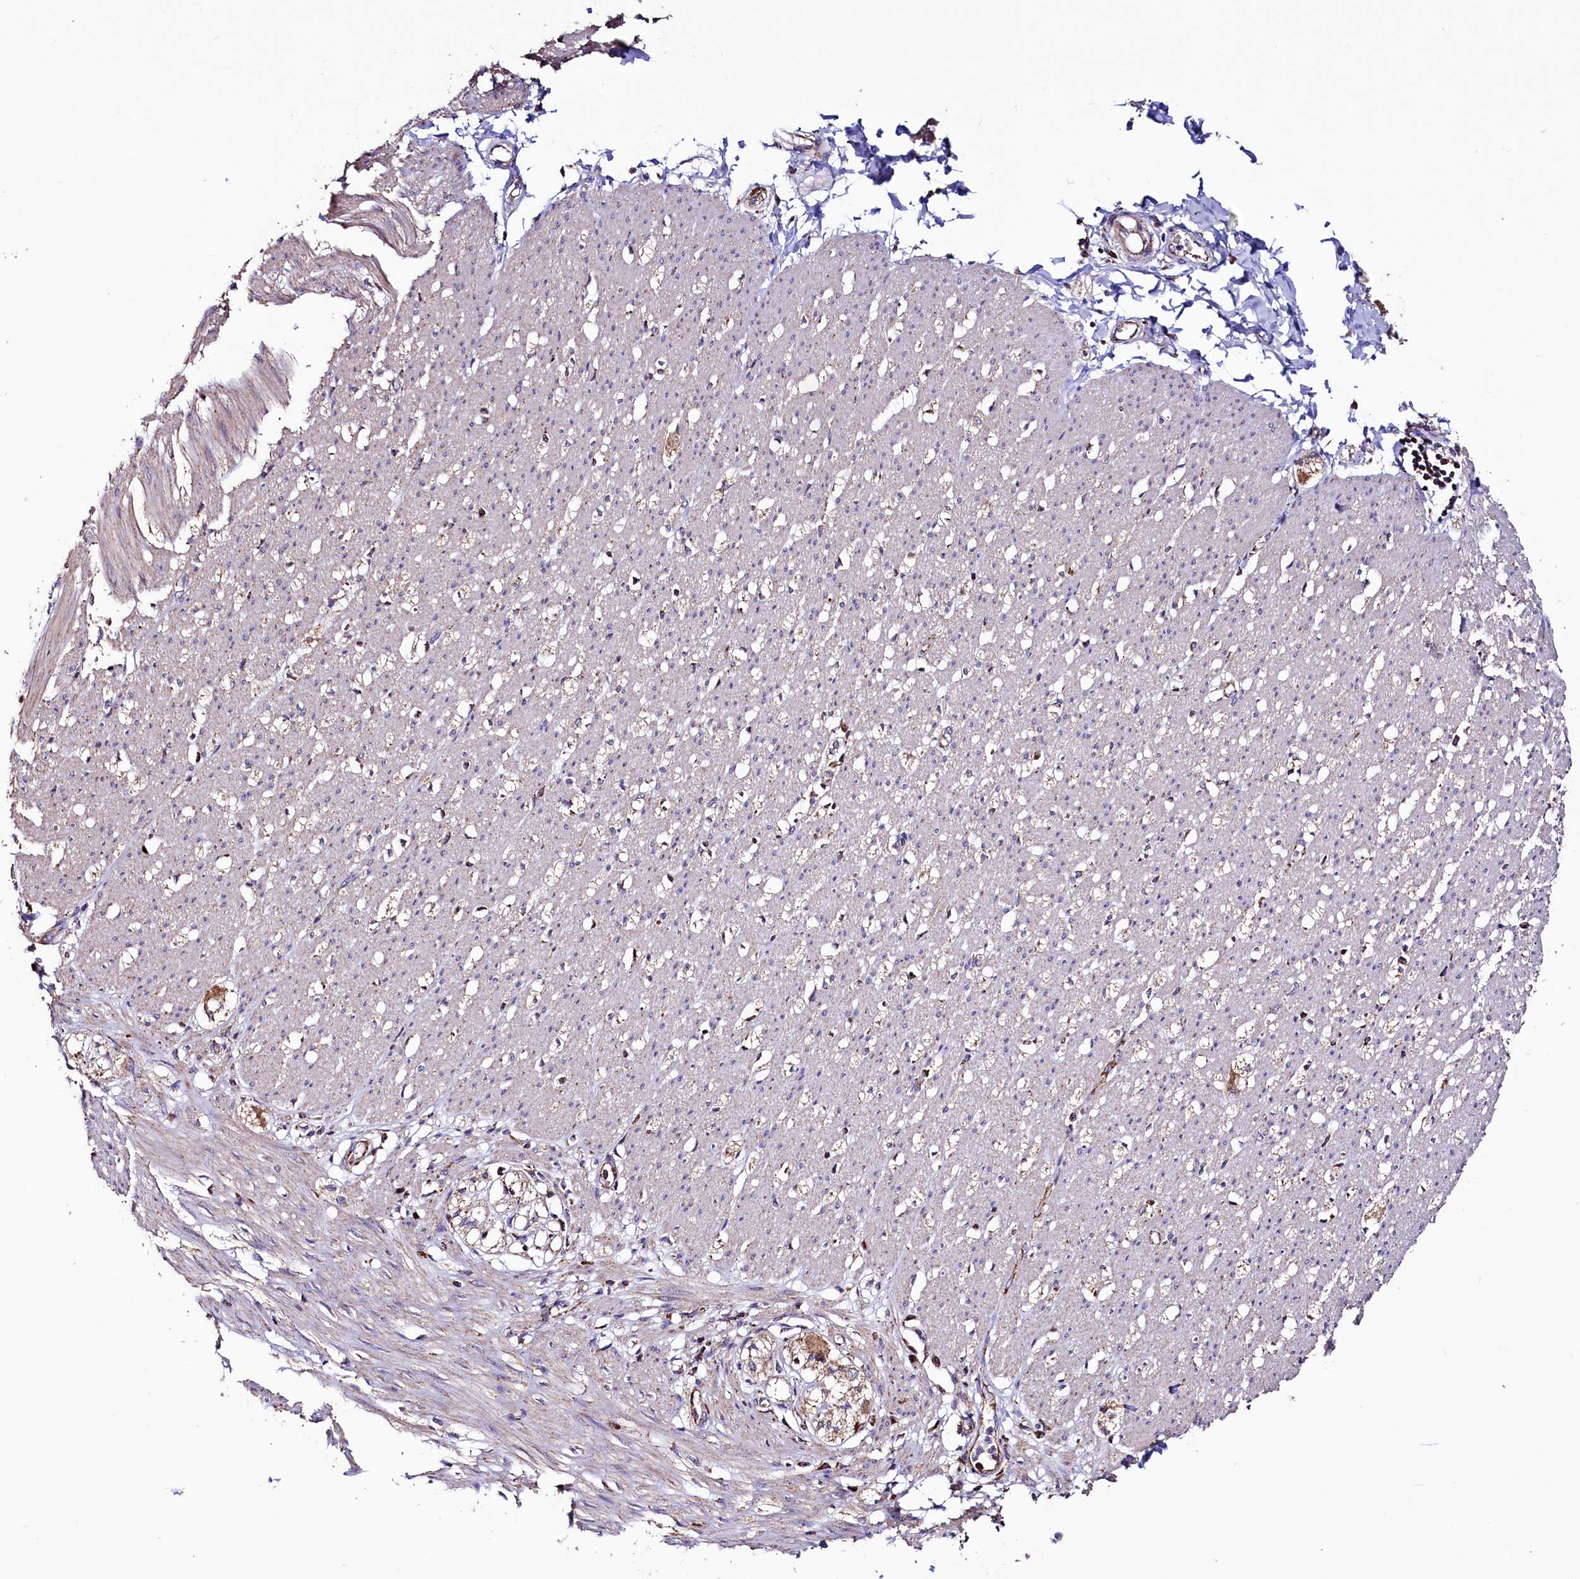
{"staining": {"intensity": "weak", "quantity": "25%-75%", "location": "cytoplasmic/membranous"}, "tissue": "smooth muscle", "cell_type": "Smooth muscle cells", "image_type": "normal", "snomed": [{"axis": "morphology", "description": "Normal tissue, NOS"}, {"axis": "morphology", "description": "Adenocarcinoma, NOS"}, {"axis": "topography", "description": "Colon"}, {"axis": "topography", "description": "Peripheral nerve tissue"}], "caption": "Immunohistochemistry image of normal human smooth muscle stained for a protein (brown), which reveals low levels of weak cytoplasmic/membranous positivity in approximately 25%-75% of smooth muscle cells.", "gene": "STARD5", "patient": {"sex": "male", "age": 14}}